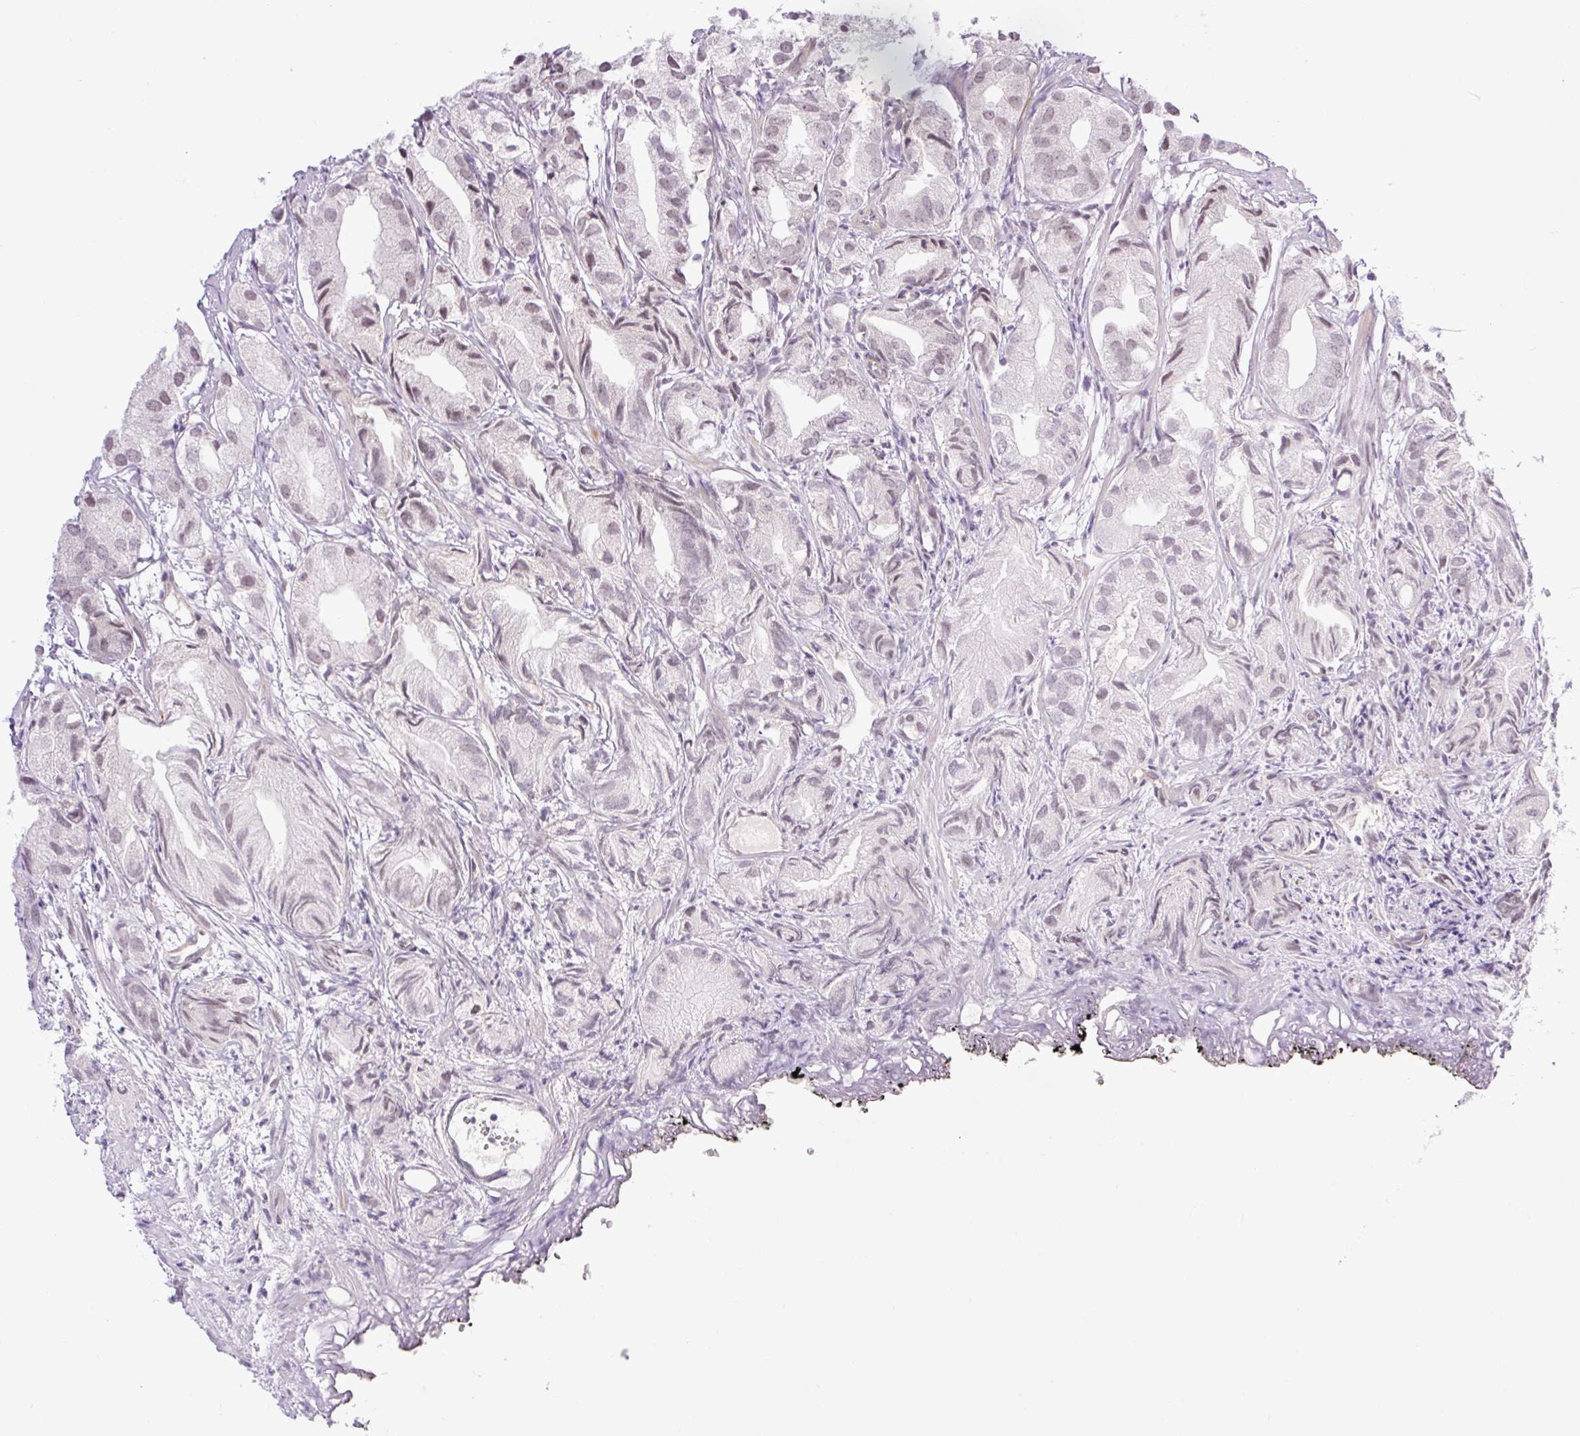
{"staining": {"intensity": "weak", "quantity": "25%-75%", "location": "nuclear"}, "tissue": "prostate cancer", "cell_type": "Tumor cells", "image_type": "cancer", "snomed": [{"axis": "morphology", "description": "Adenocarcinoma, High grade"}, {"axis": "topography", "description": "Prostate"}], "caption": "The histopathology image exhibits a brown stain indicating the presence of a protein in the nuclear of tumor cells in prostate adenocarcinoma (high-grade). Nuclei are stained in blue.", "gene": "ICE1", "patient": {"sex": "male", "age": 82}}